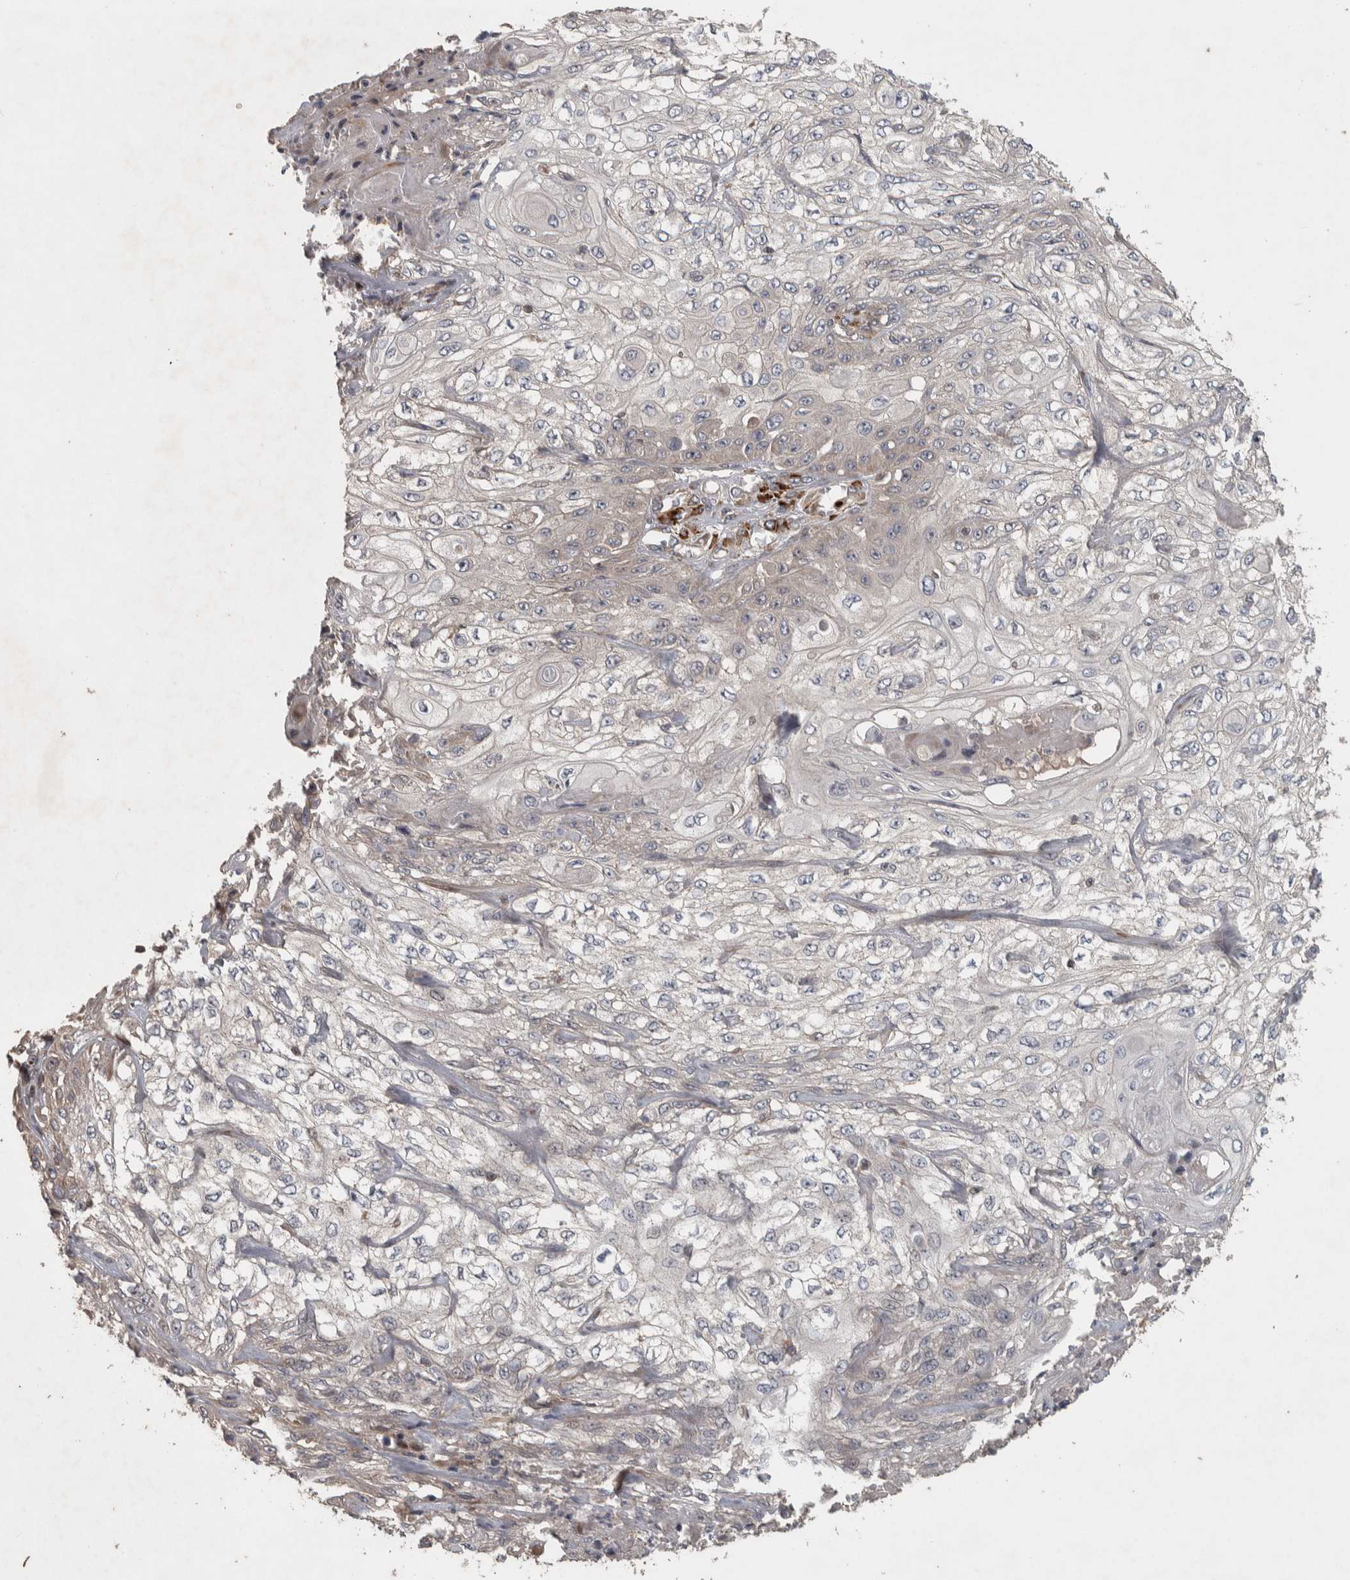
{"staining": {"intensity": "negative", "quantity": "none", "location": "none"}, "tissue": "skin cancer", "cell_type": "Tumor cells", "image_type": "cancer", "snomed": [{"axis": "morphology", "description": "Squamous cell carcinoma, NOS"}, {"axis": "morphology", "description": "Squamous cell carcinoma, metastatic, NOS"}, {"axis": "topography", "description": "Skin"}, {"axis": "topography", "description": "Lymph node"}], "caption": "Immunohistochemical staining of human skin cancer reveals no significant expression in tumor cells.", "gene": "ERAL1", "patient": {"sex": "male", "age": 75}}